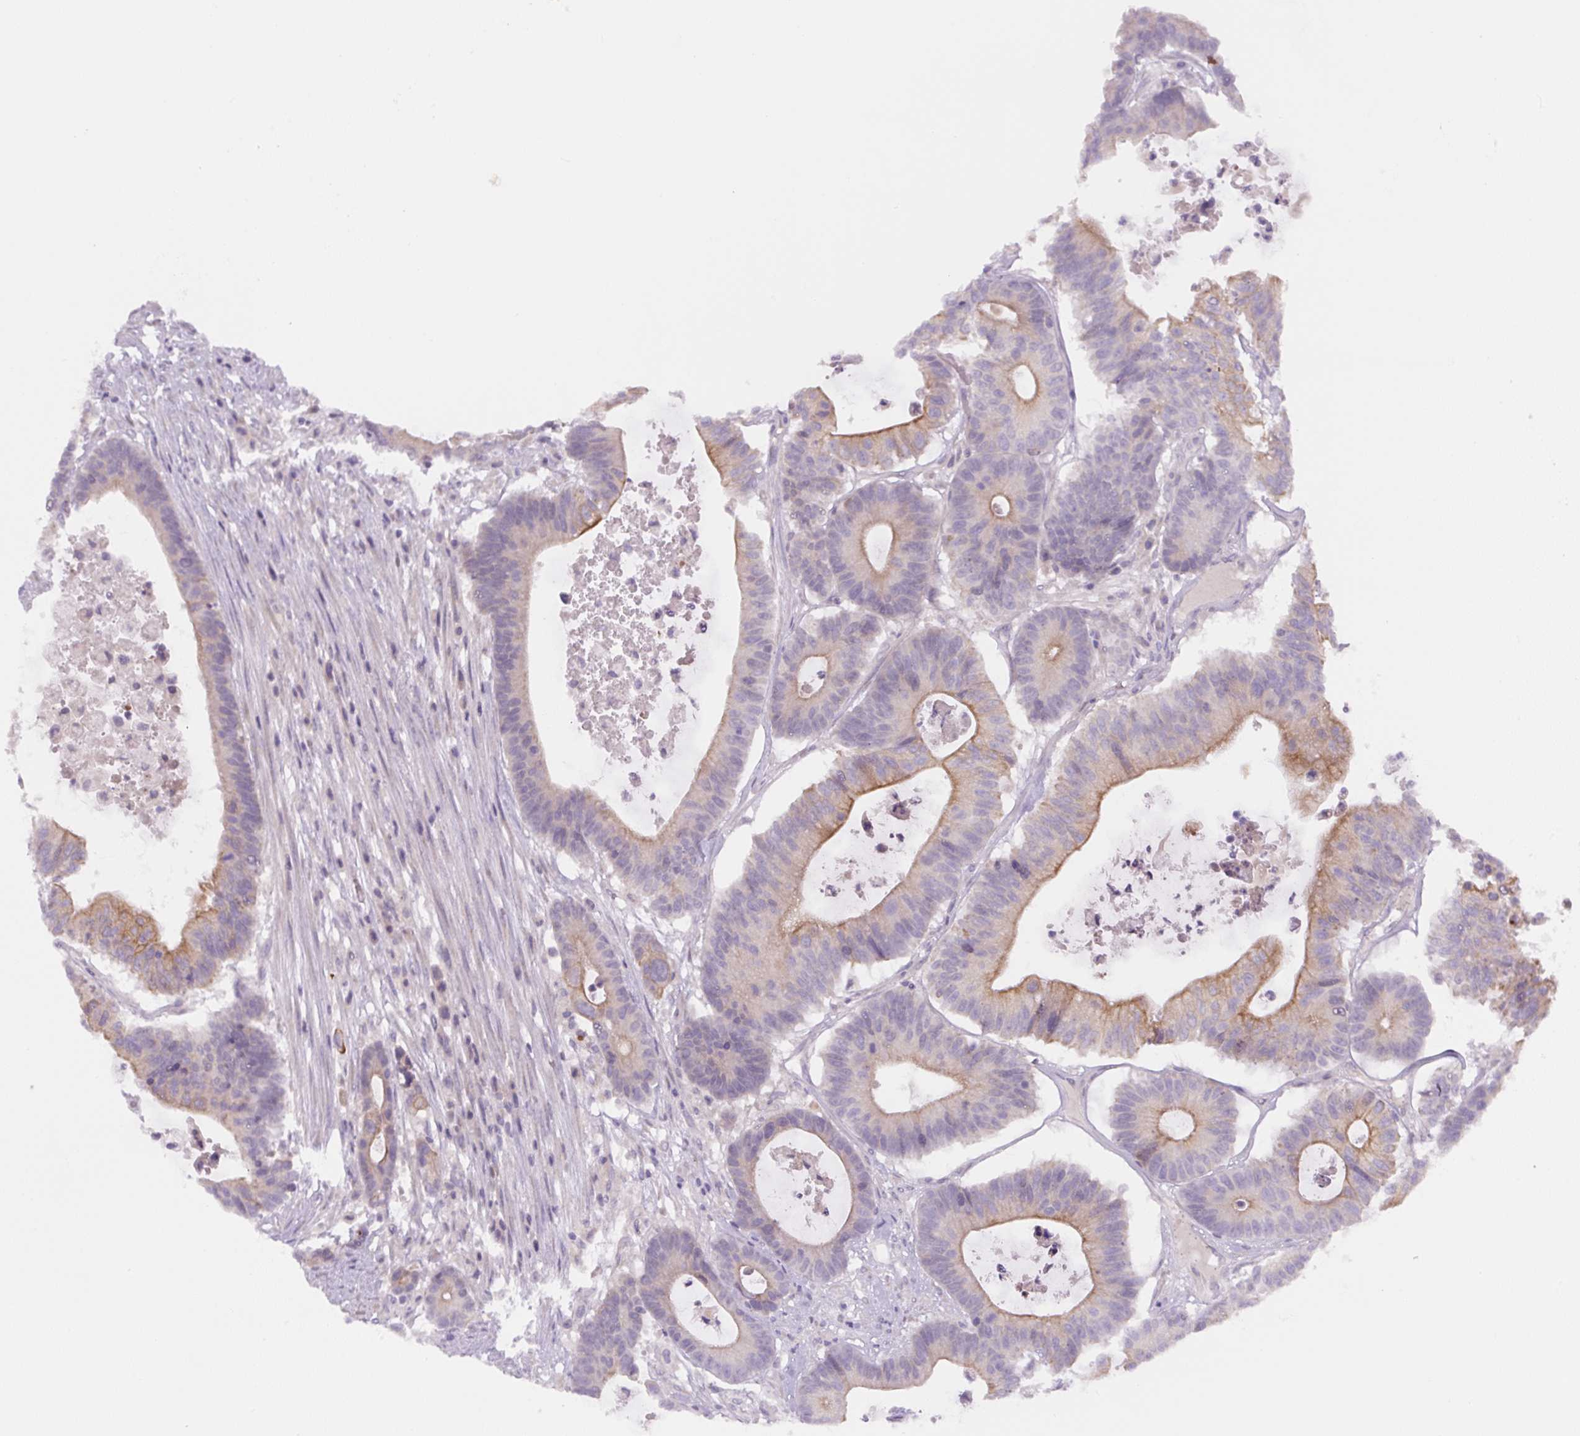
{"staining": {"intensity": "moderate", "quantity": "25%-75%", "location": "cytoplasmic/membranous"}, "tissue": "colorectal cancer", "cell_type": "Tumor cells", "image_type": "cancer", "snomed": [{"axis": "morphology", "description": "Adenocarcinoma, NOS"}, {"axis": "topography", "description": "Colon"}], "caption": "Colorectal adenocarcinoma stained for a protein shows moderate cytoplasmic/membranous positivity in tumor cells.", "gene": "YIF1B", "patient": {"sex": "female", "age": 84}}